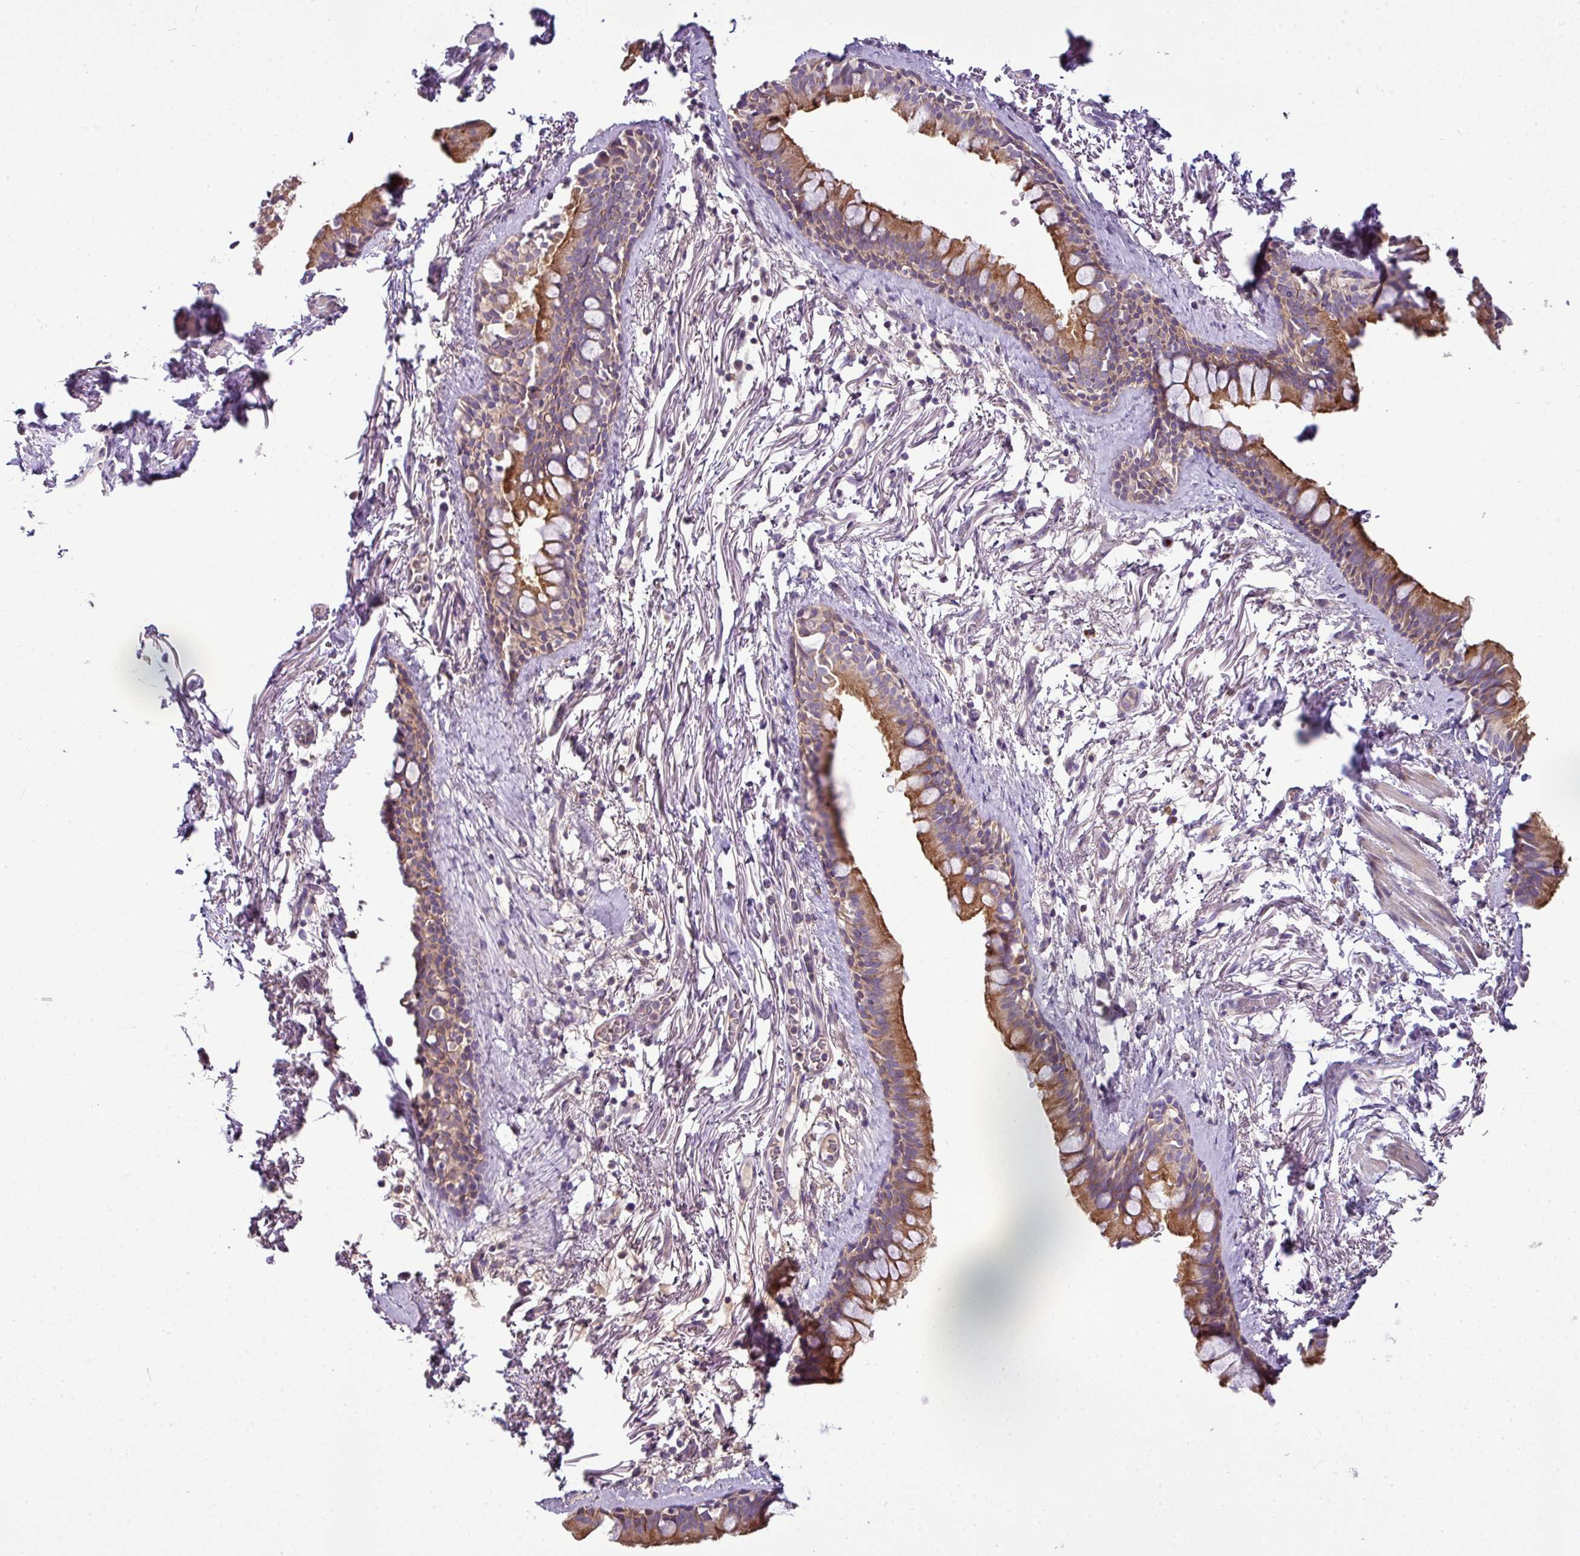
{"staining": {"intensity": "strong", "quantity": ">75%", "location": "cytoplasmic/membranous"}, "tissue": "bronchus", "cell_type": "Respiratory epithelial cells", "image_type": "normal", "snomed": [{"axis": "morphology", "description": "Normal tissue, NOS"}, {"axis": "topography", "description": "Bronchus"}], "caption": "An immunohistochemistry (IHC) histopathology image of unremarkable tissue is shown. Protein staining in brown highlights strong cytoplasmic/membranous positivity in bronchus within respiratory epithelial cells. The staining was performed using DAB (3,3'-diaminobenzidine), with brown indicating positive protein expression. Nuclei are stained blue with hematoxylin.", "gene": "GAN", "patient": {"sex": "male", "age": 67}}